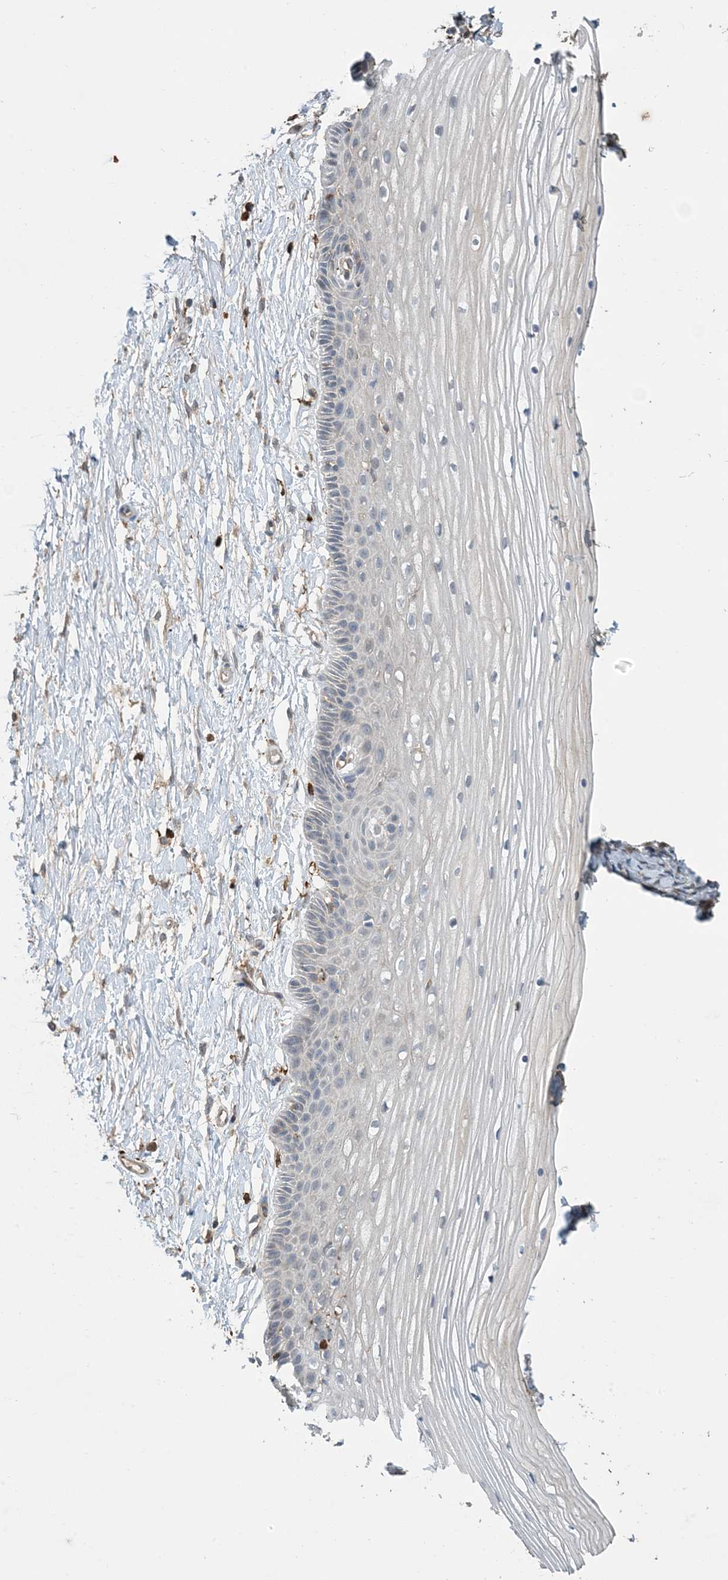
{"staining": {"intensity": "negative", "quantity": "none", "location": "none"}, "tissue": "vagina", "cell_type": "Squamous epithelial cells", "image_type": "normal", "snomed": [{"axis": "morphology", "description": "Normal tissue, NOS"}, {"axis": "topography", "description": "Vagina"}, {"axis": "topography", "description": "Cervix"}], "caption": "High magnification brightfield microscopy of normal vagina stained with DAB (3,3'-diaminobenzidine) (brown) and counterstained with hematoxylin (blue): squamous epithelial cells show no significant positivity. (DAB IHC with hematoxylin counter stain).", "gene": "TMSB4X", "patient": {"sex": "female", "age": 40}}